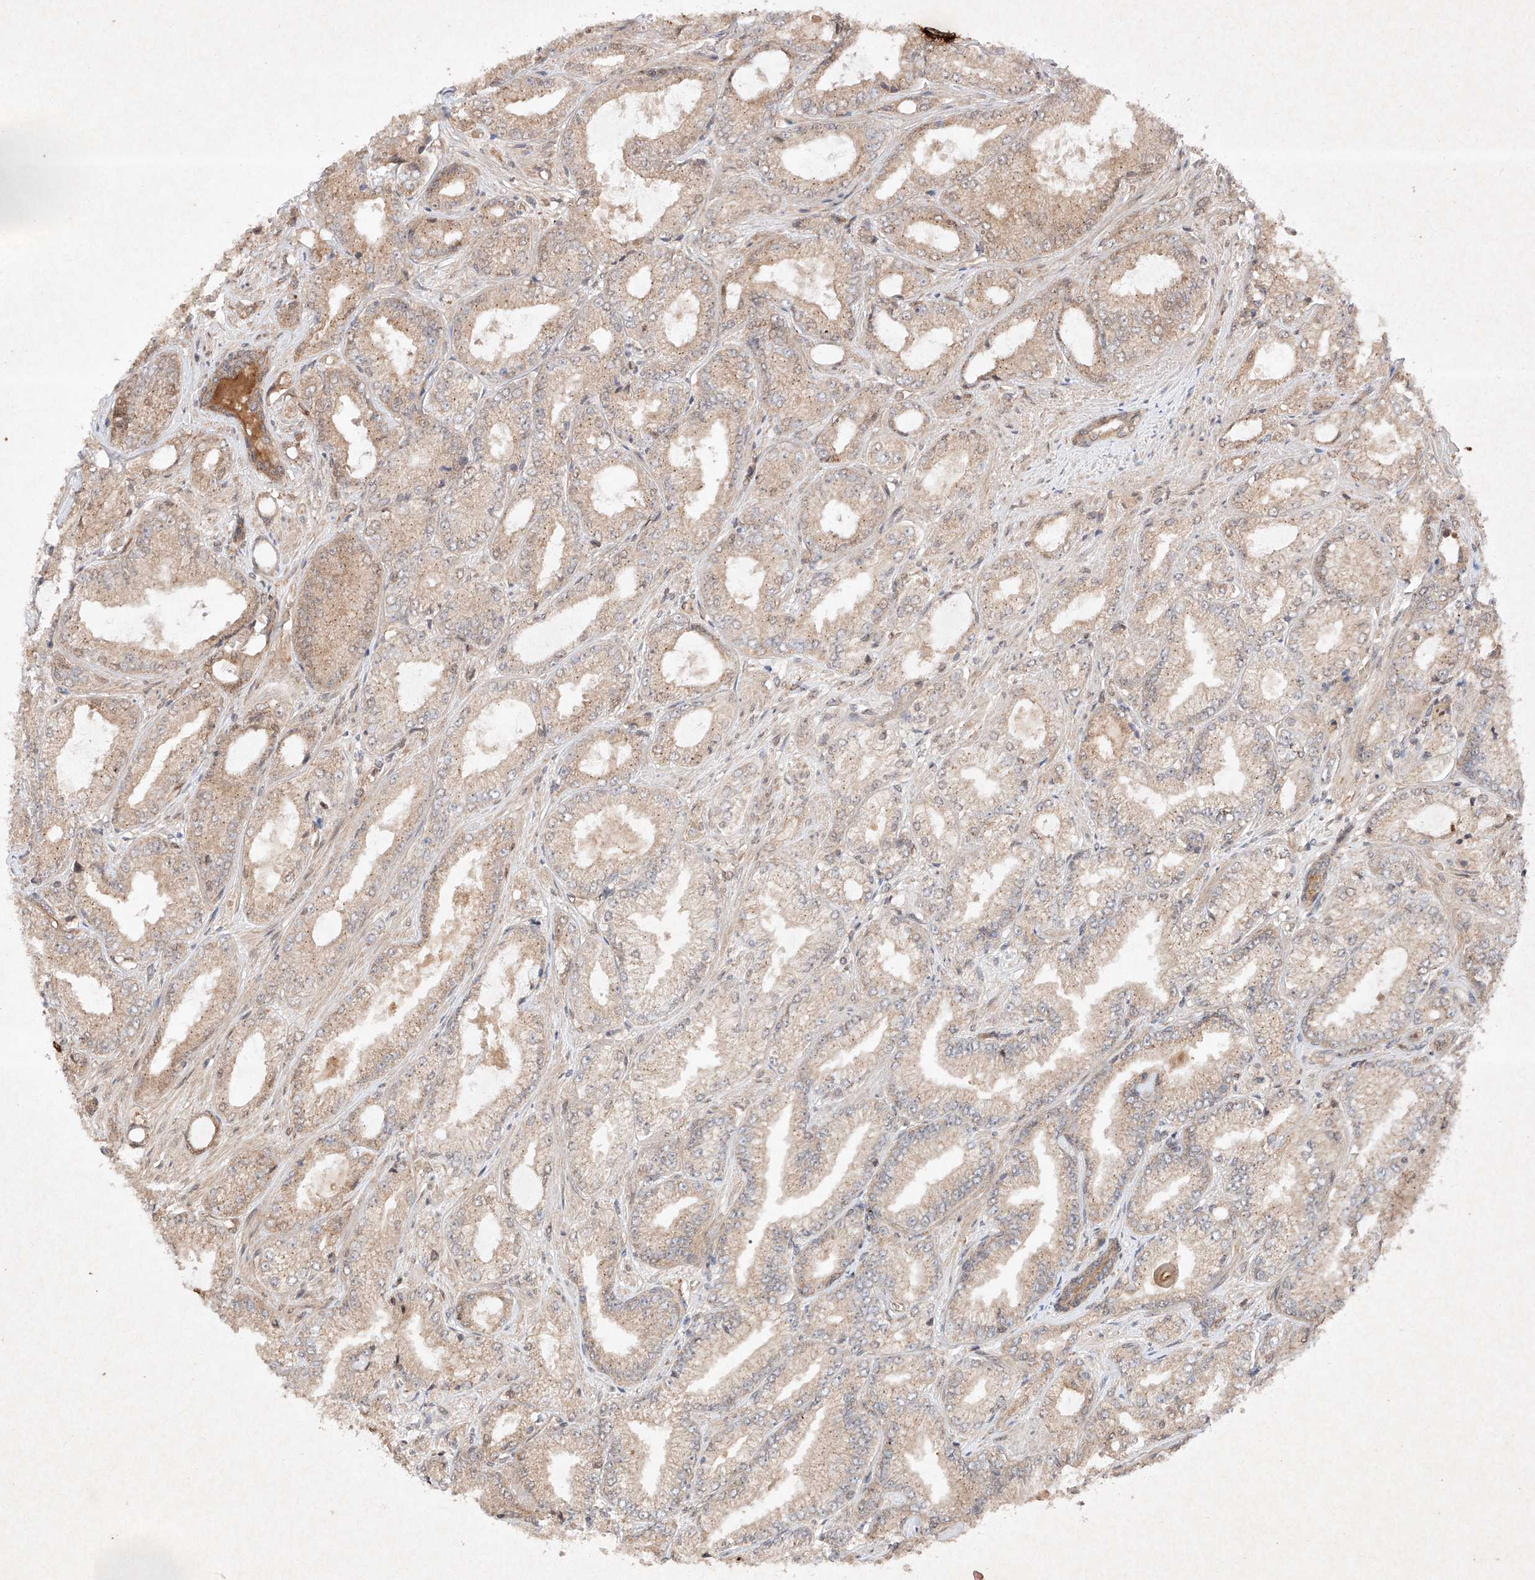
{"staining": {"intensity": "moderate", "quantity": "25%-75%", "location": "cytoplasmic/membranous"}, "tissue": "prostate cancer", "cell_type": "Tumor cells", "image_type": "cancer", "snomed": [{"axis": "morphology", "description": "Adenocarcinoma, High grade"}, {"axis": "topography", "description": "Prostate"}], "caption": "This is a photomicrograph of IHC staining of prostate cancer (high-grade adenocarcinoma), which shows moderate positivity in the cytoplasmic/membranous of tumor cells.", "gene": "RNF31", "patient": {"sex": "male", "age": 71}}